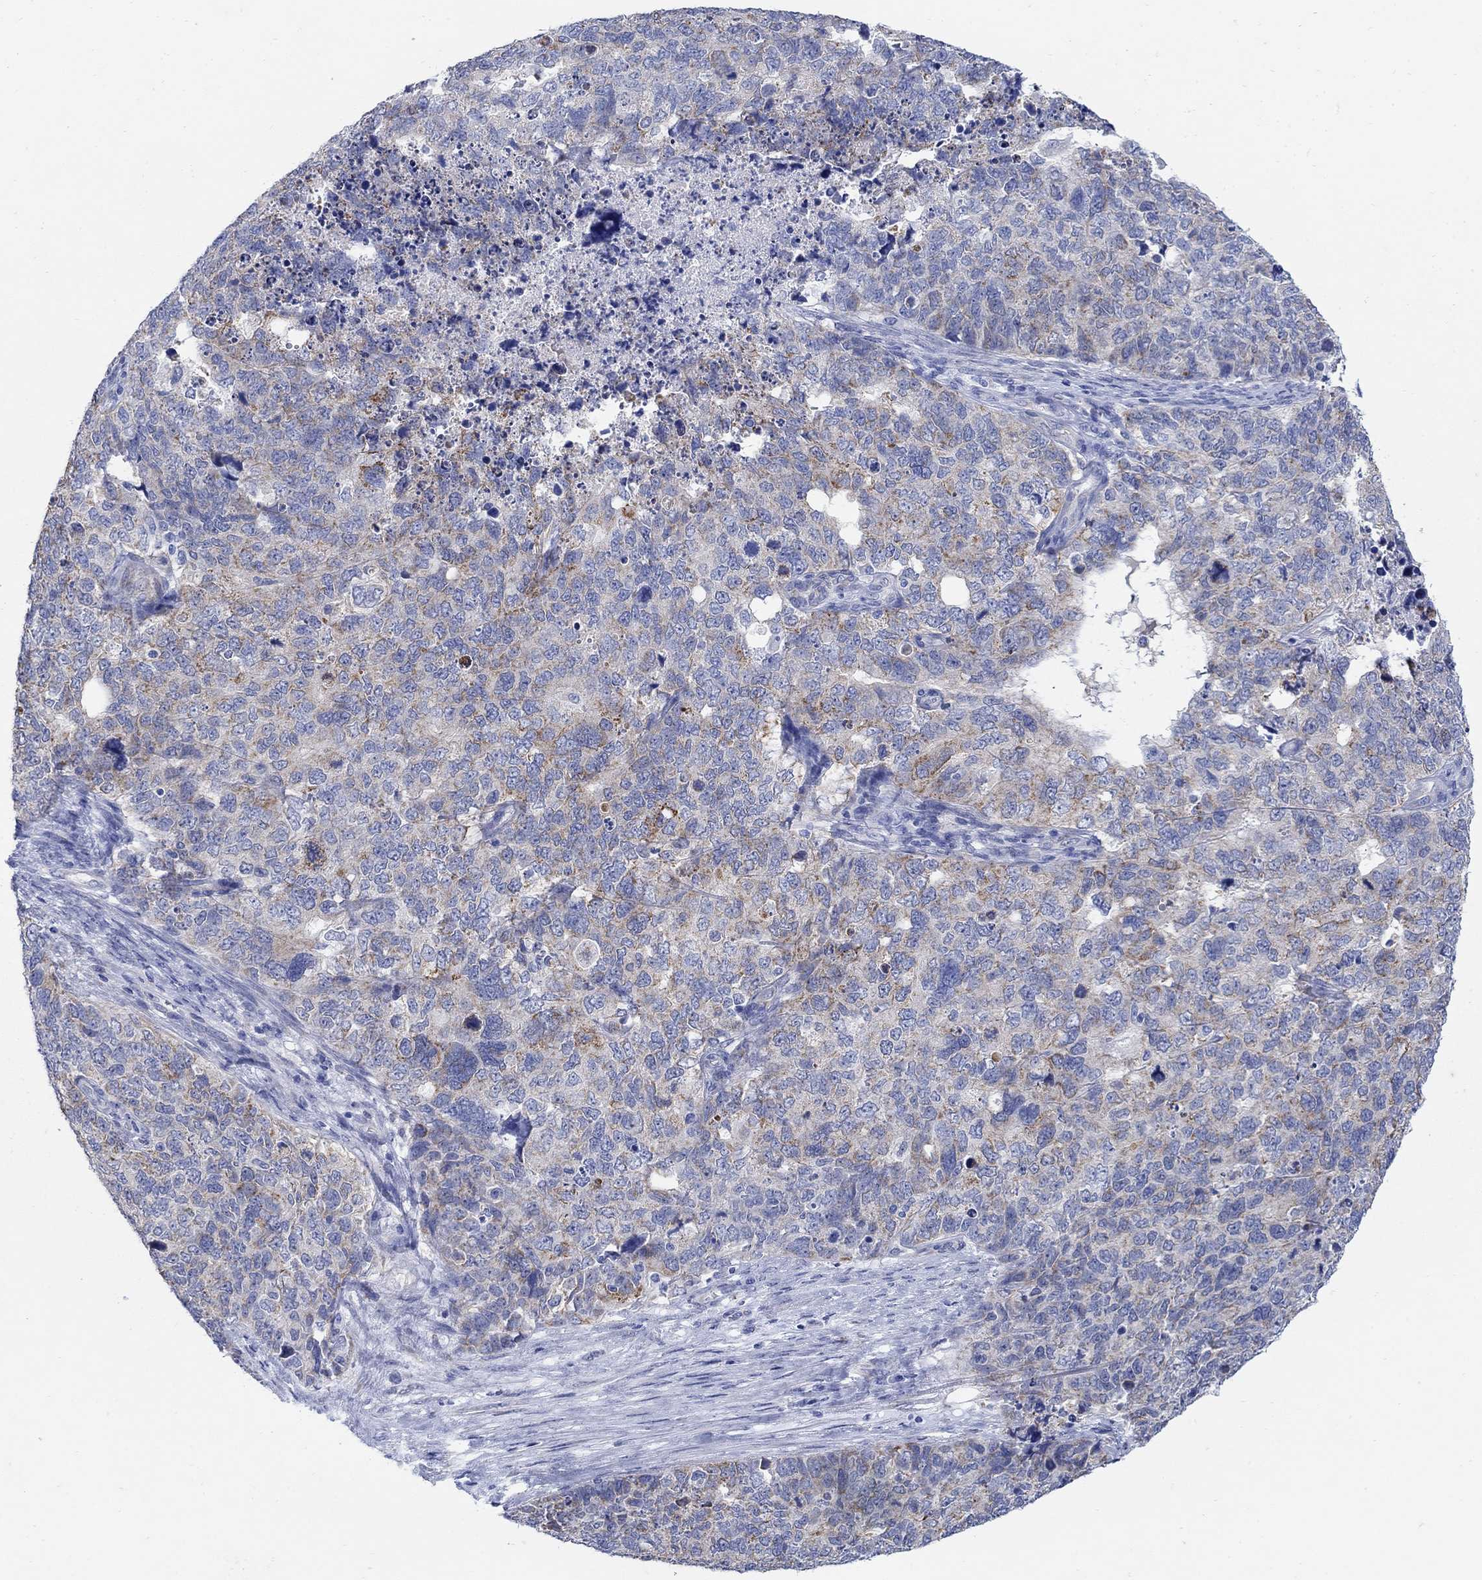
{"staining": {"intensity": "moderate", "quantity": "<25%", "location": "cytoplasmic/membranous"}, "tissue": "cervical cancer", "cell_type": "Tumor cells", "image_type": "cancer", "snomed": [{"axis": "morphology", "description": "Squamous cell carcinoma, NOS"}, {"axis": "topography", "description": "Cervix"}], "caption": "Tumor cells show moderate cytoplasmic/membranous expression in approximately <25% of cells in squamous cell carcinoma (cervical).", "gene": "ZDHHC14", "patient": {"sex": "female", "age": 63}}